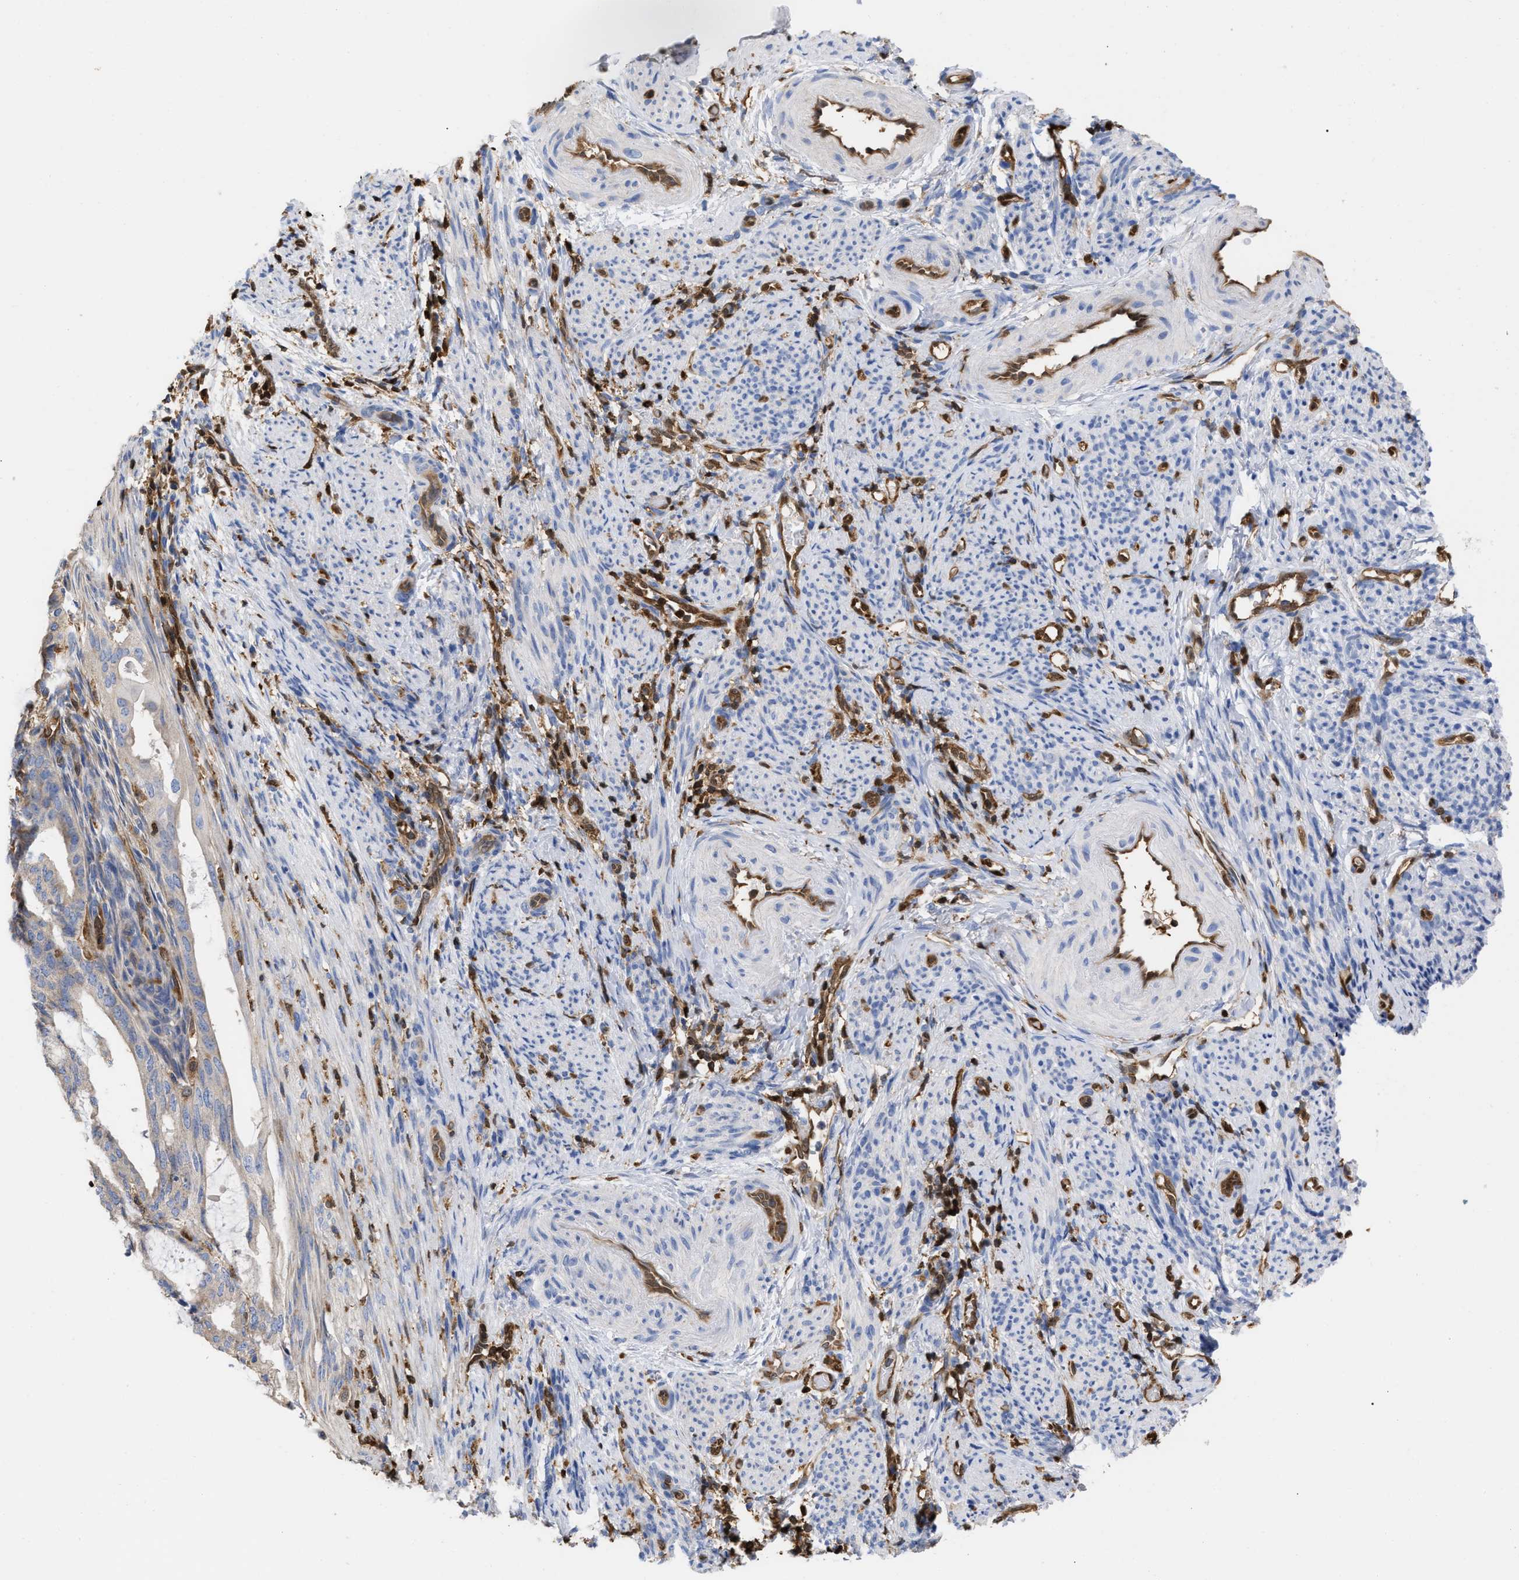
{"staining": {"intensity": "weak", "quantity": "25%-75%", "location": "cytoplasmic/membranous"}, "tissue": "endometrial cancer", "cell_type": "Tumor cells", "image_type": "cancer", "snomed": [{"axis": "morphology", "description": "Adenocarcinoma, NOS"}, {"axis": "topography", "description": "Endometrium"}], "caption": "Immunohistochemistry staining of endometrial adenocarcinoma, which displays low levels of weak cytoplasmic/membranous staining in about 25%-75% of tumor cells indicating weak cytoplasmic/membranous protein staining. The staining was performed using DAB (3,3'-diaminobenzidine) (brown) for protein detection and nuclei were counterstained in hematoxylin (blue).", "gene": "GIMAP4", "patient": {"sex": "female", "age": 58}}